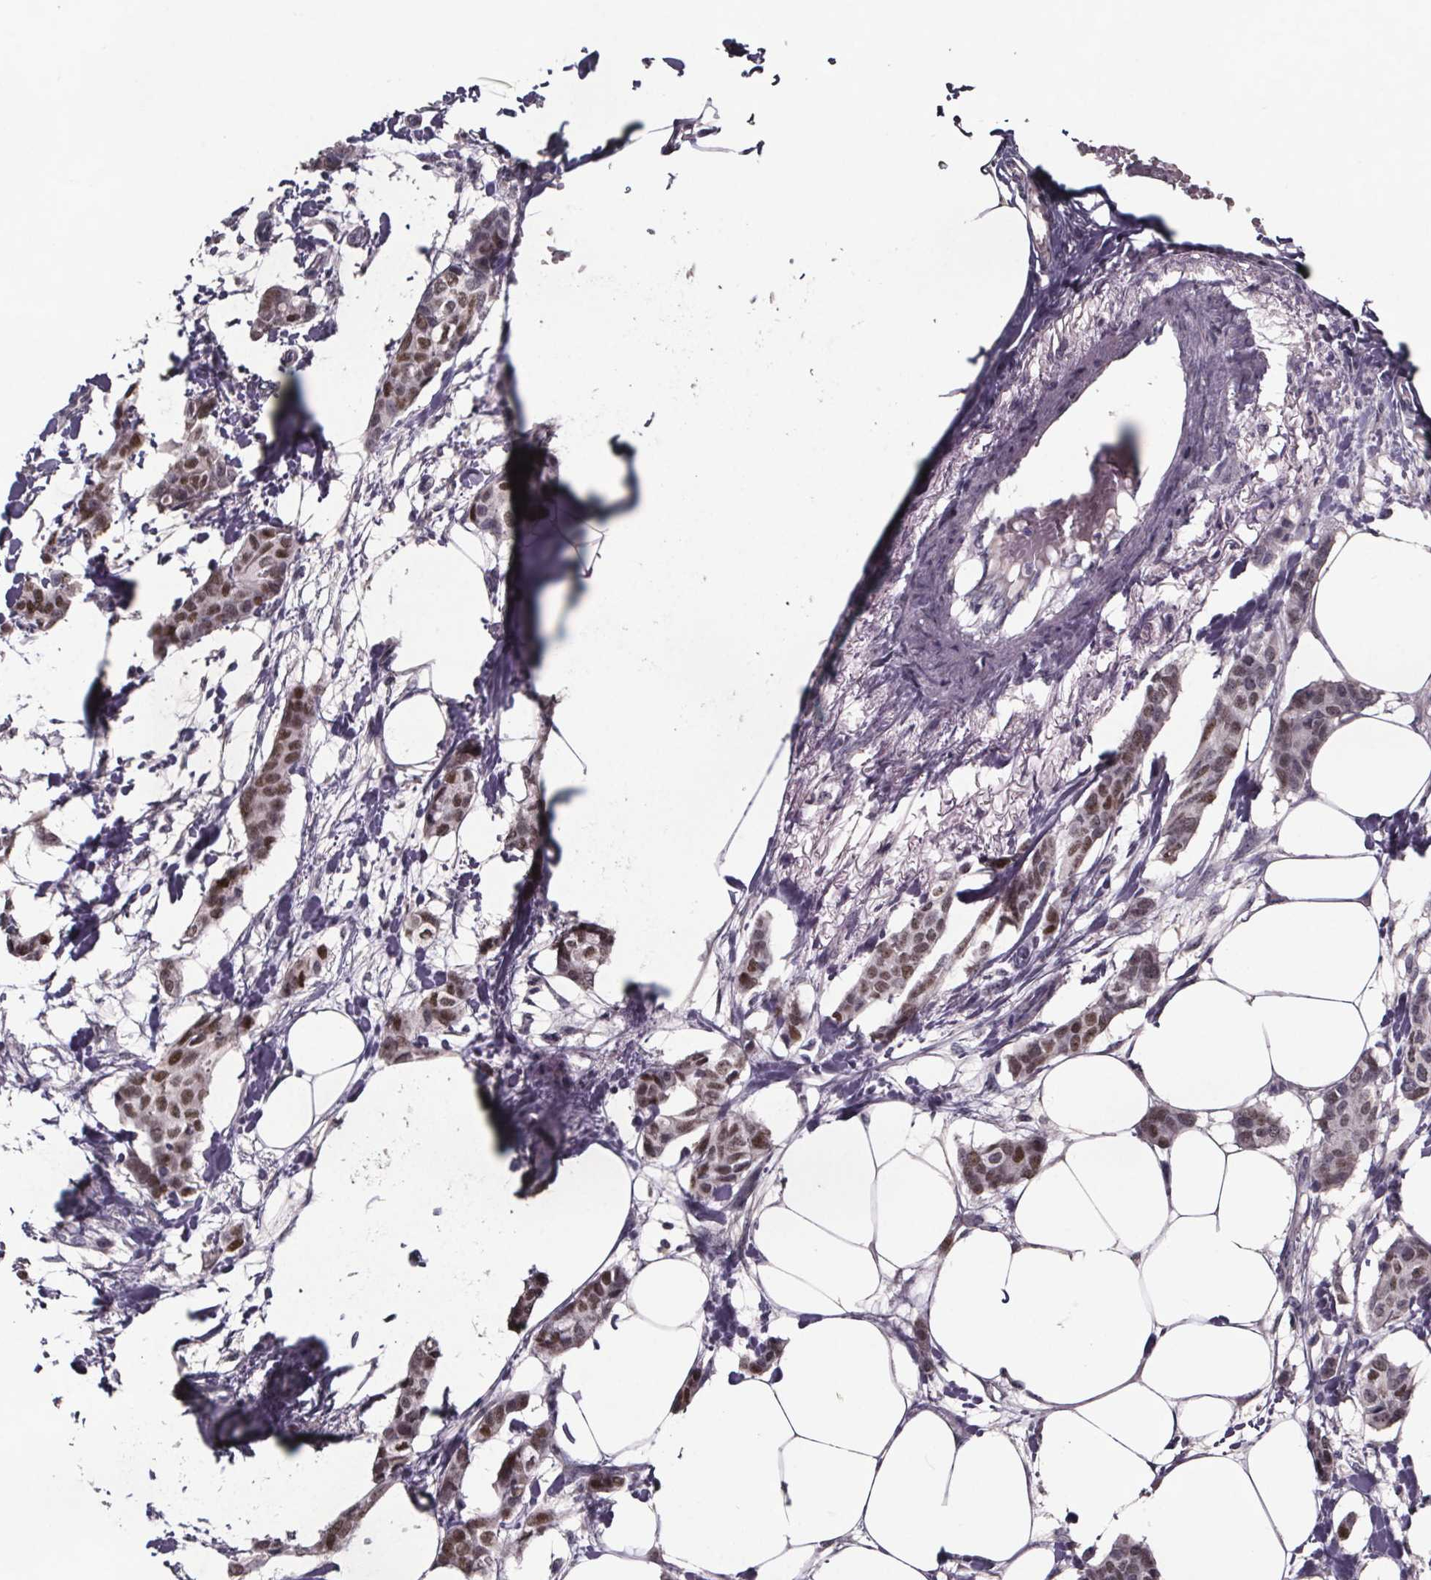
{"staining": {"intensity": "moderate", "quantity": ">75%", "location": "nuclear"}, "tissue": "breast cancer", "cell_type": "Tumor cells", "image_type": "cancer", "snomed": [{"axis": "morphology", "description": "Duct carcinoma"}, {"axis": "topography", "description": "Breast"}], "caption": "Immunohistochemistry (DAB) staining of breast cancer (invasive ductal carcinoma) demonstrates moderate nuclear protein positivity in approximately >75% of tumor cells. (DAB = brown stain, brightfield microscopy at high magnification).", "gene": "AR", "patient": {"sex": "female", "age": 62}}